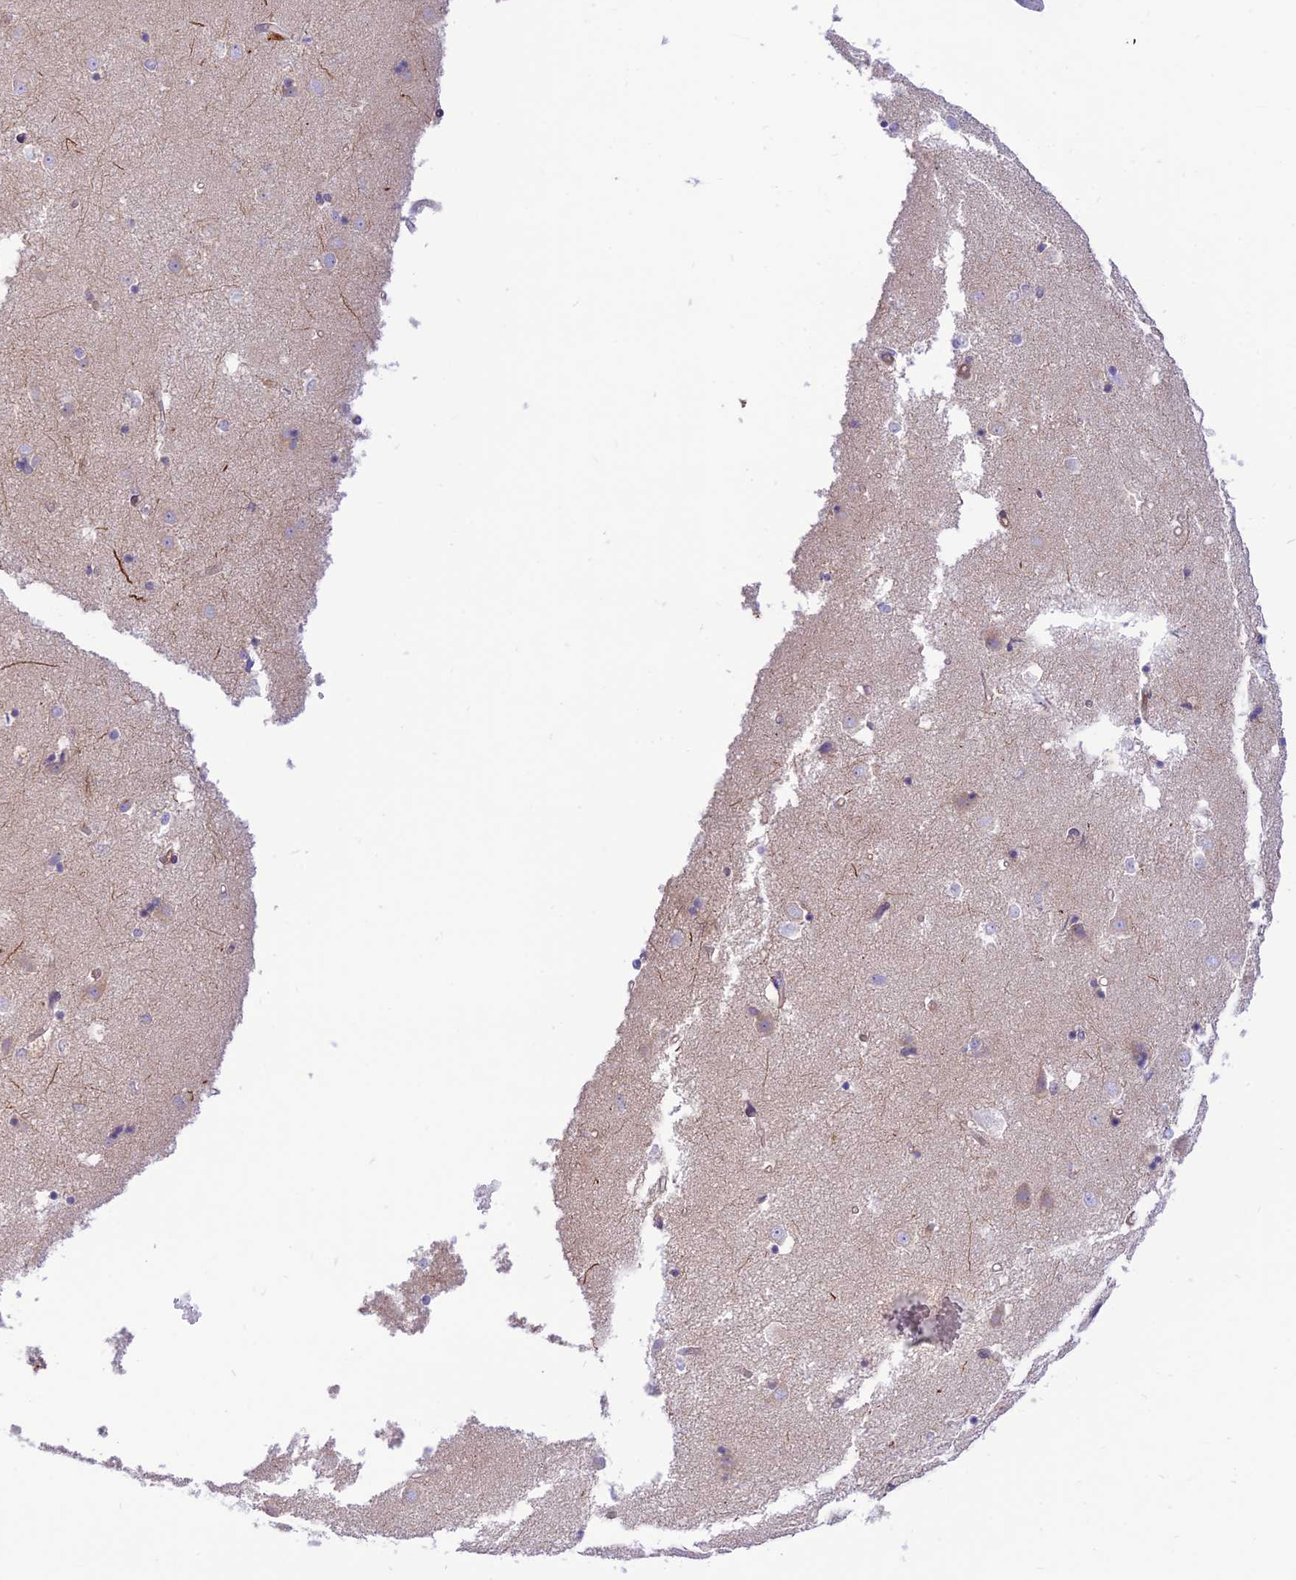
{"staining": {"intensity": "negative", "quantity": "none", "location": "none"}, "tissue": "caudate", "cell_type": "Glial cells", "image_type": "normal", "snomed": [{"axis": "morphology", "description": "Normal tissue, NOS"}, {"axis": "topography", "description": "Lateral ventricle wall"}], "caption": "Immunohistochemical staining of unremarkable human caudate exhibits no significant expression in glial cells.", "gene": "KCNAB1", "patient": {"sex": "male", "age": 45}}